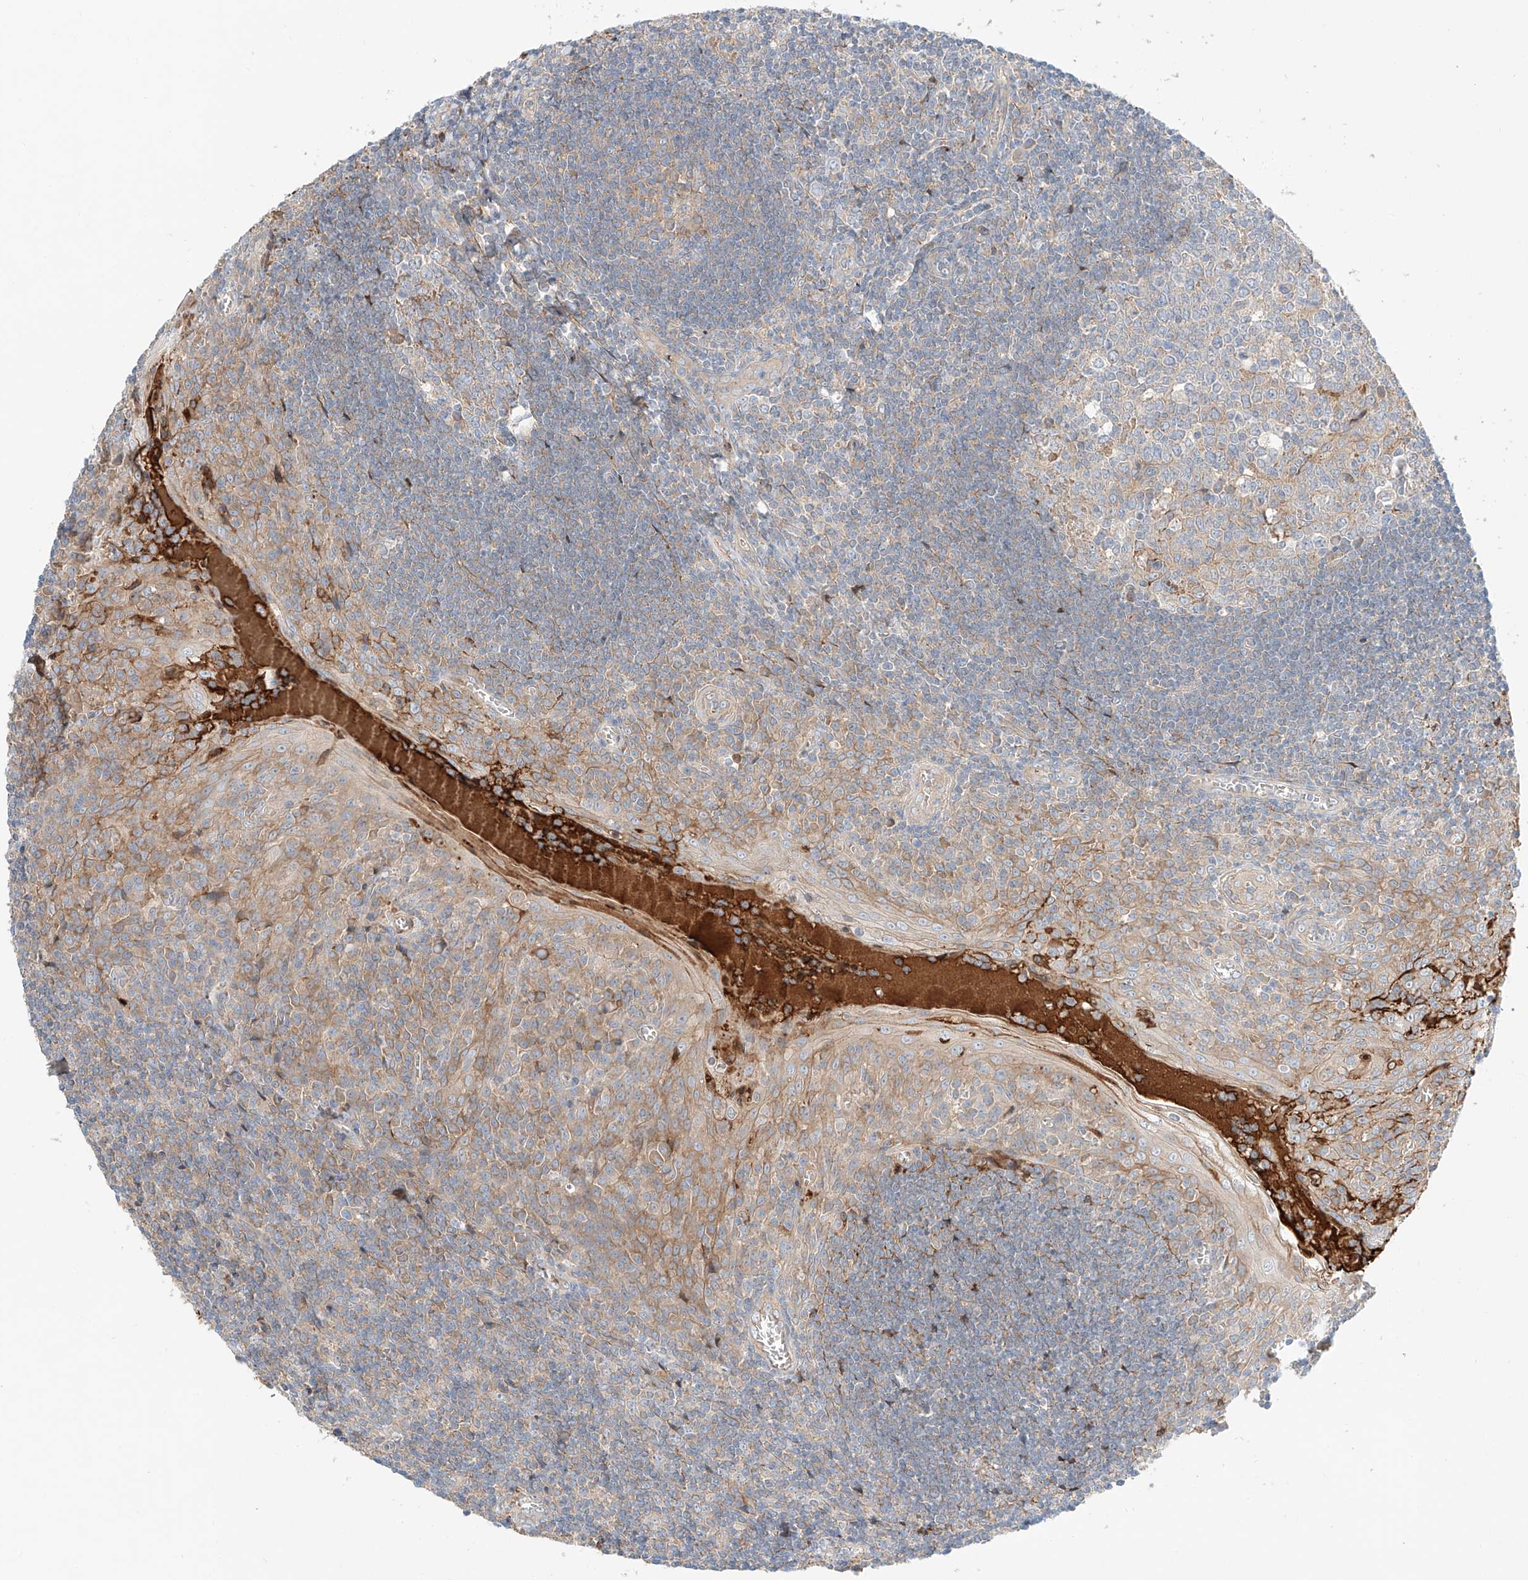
{"staining": {"intensity": "weak", "quantity": "25%-75%", "location": "cytoplasmic/membranous"}, "tissue": "tonsil", "cell_type": "Germinal center cells", "image_type": "normal", "snomed": [{"axis": "morphology", "description": "Normal tissue, NOS"}, {"axis": "topography", "description": "Tonsil"}], "caption": "Immunohistochemical staining of unremarkable human tonsil exhibits weak cytoplasmic/membranous protein staining in approximately 25%-75% of germinal center cells.", "gene": "PGGT1B", "patient": {"sex": "male", "age": 27}}